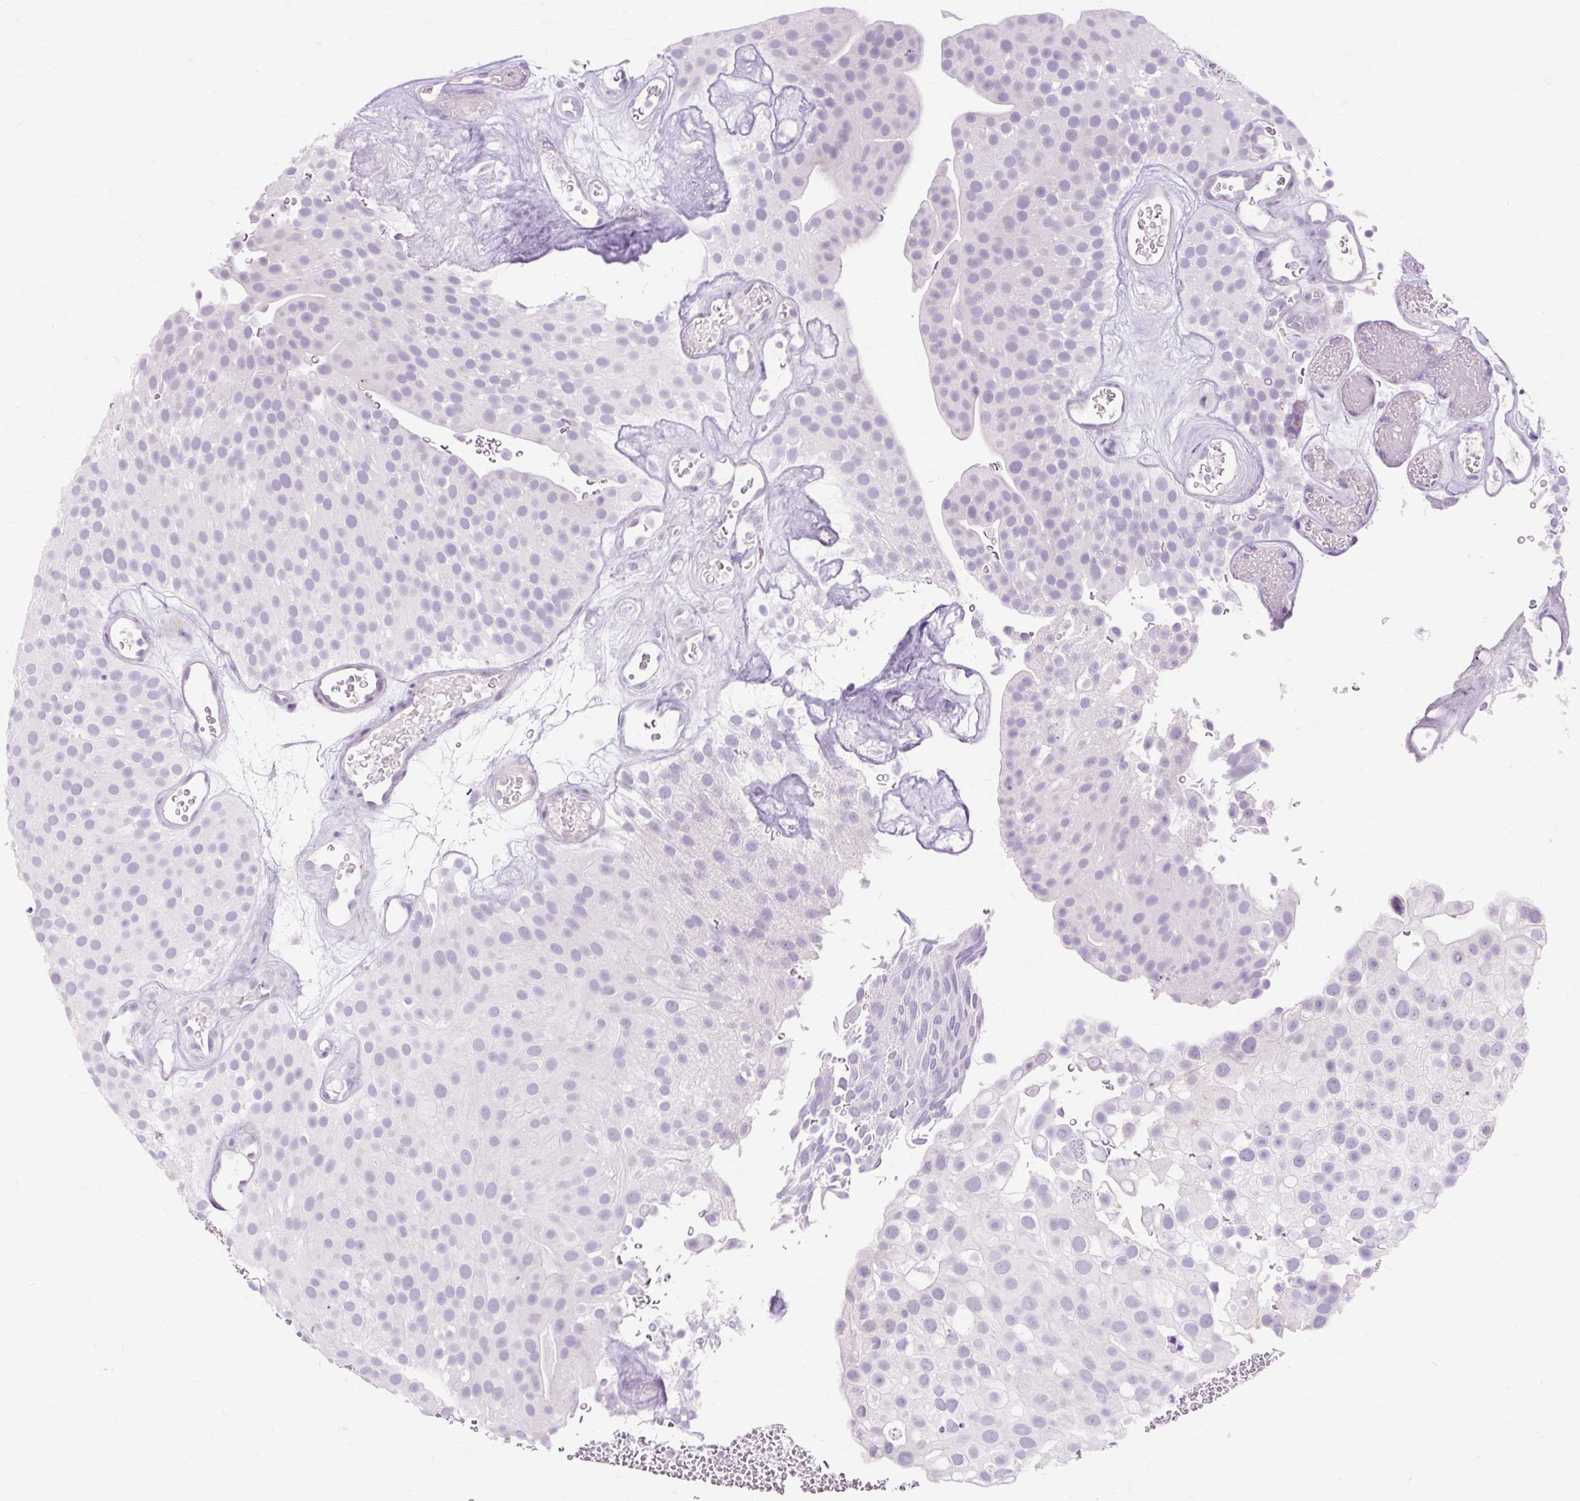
{"staining": {"intensity": "negative", "quantity": "none", "location": "none"}, "tissue": "urothelial cancer", "cell_type": "Tumor cells", "image_type": "cancer", "snomed": [{"axis": "morphology", "description": "Urothelial carcinoma, Low grade"}, {"axis": "topography", "description": "Urinary bladder"}], "caption": "Immunohistochemistry (IHC) of urothelial cancer exhibits no expression in tumor cells.", "gene": "ZNF35", "patient": {"sex": "male", "age": 78}}